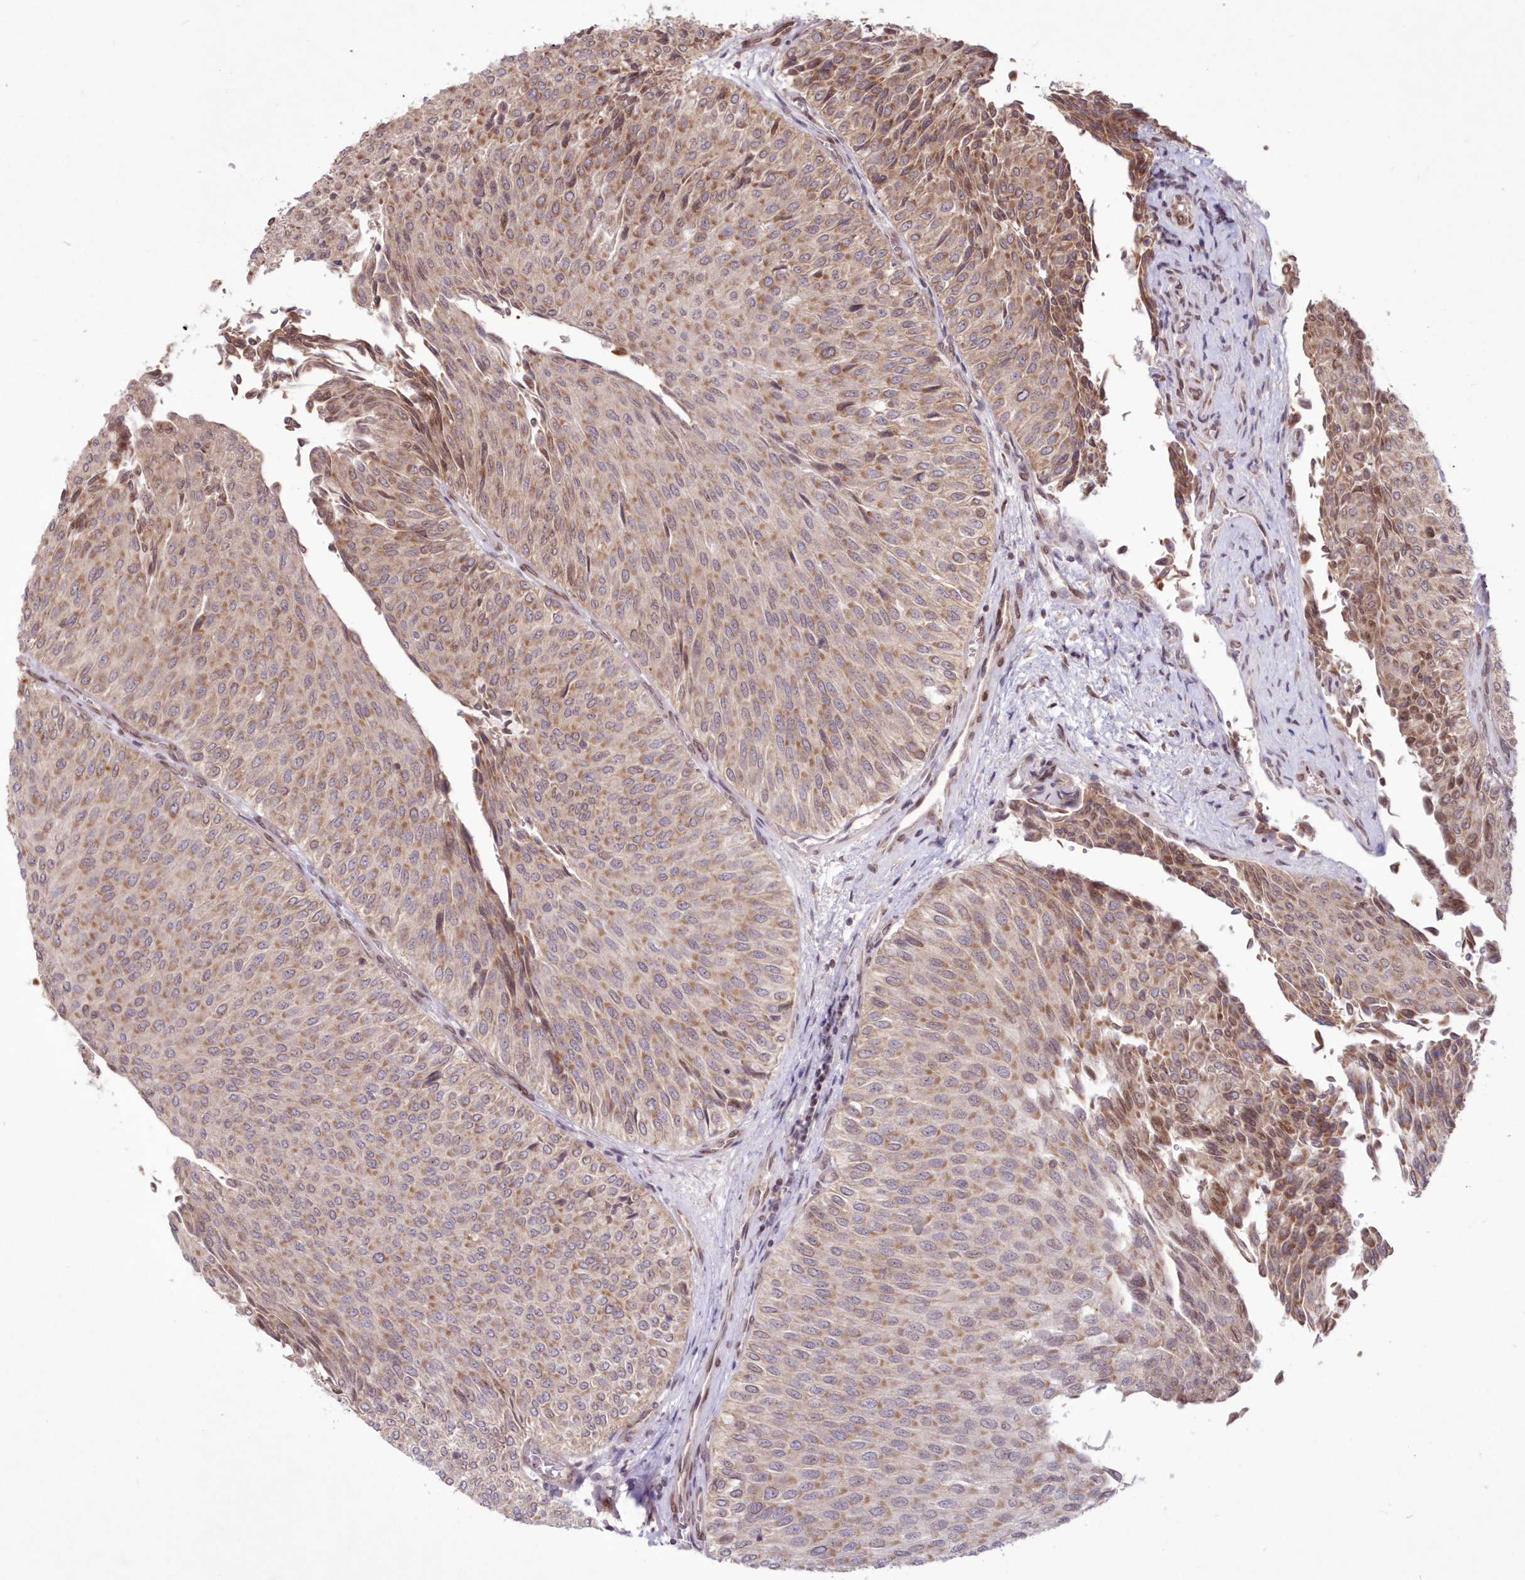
{"staining": {"intensity": "moderate", "quantity": ">75%", "location": "cytoplasmic/membranous"}, "tissue": "urothelial cancer", "cell_type": "Tumor cells", "image_type": "cancer", "snomed": [{"axis": "morphology", "description": "Urothelial carcinoma, Low grade"}, {"axis": "topography", "description": "Urinary bladder"}], "caption": "Human urothelial cancer stained with a protein marker displays moderate staining in tumor cells.", "gene": "DNAJC27", "patient": {"sex": "male", "age": 78}}